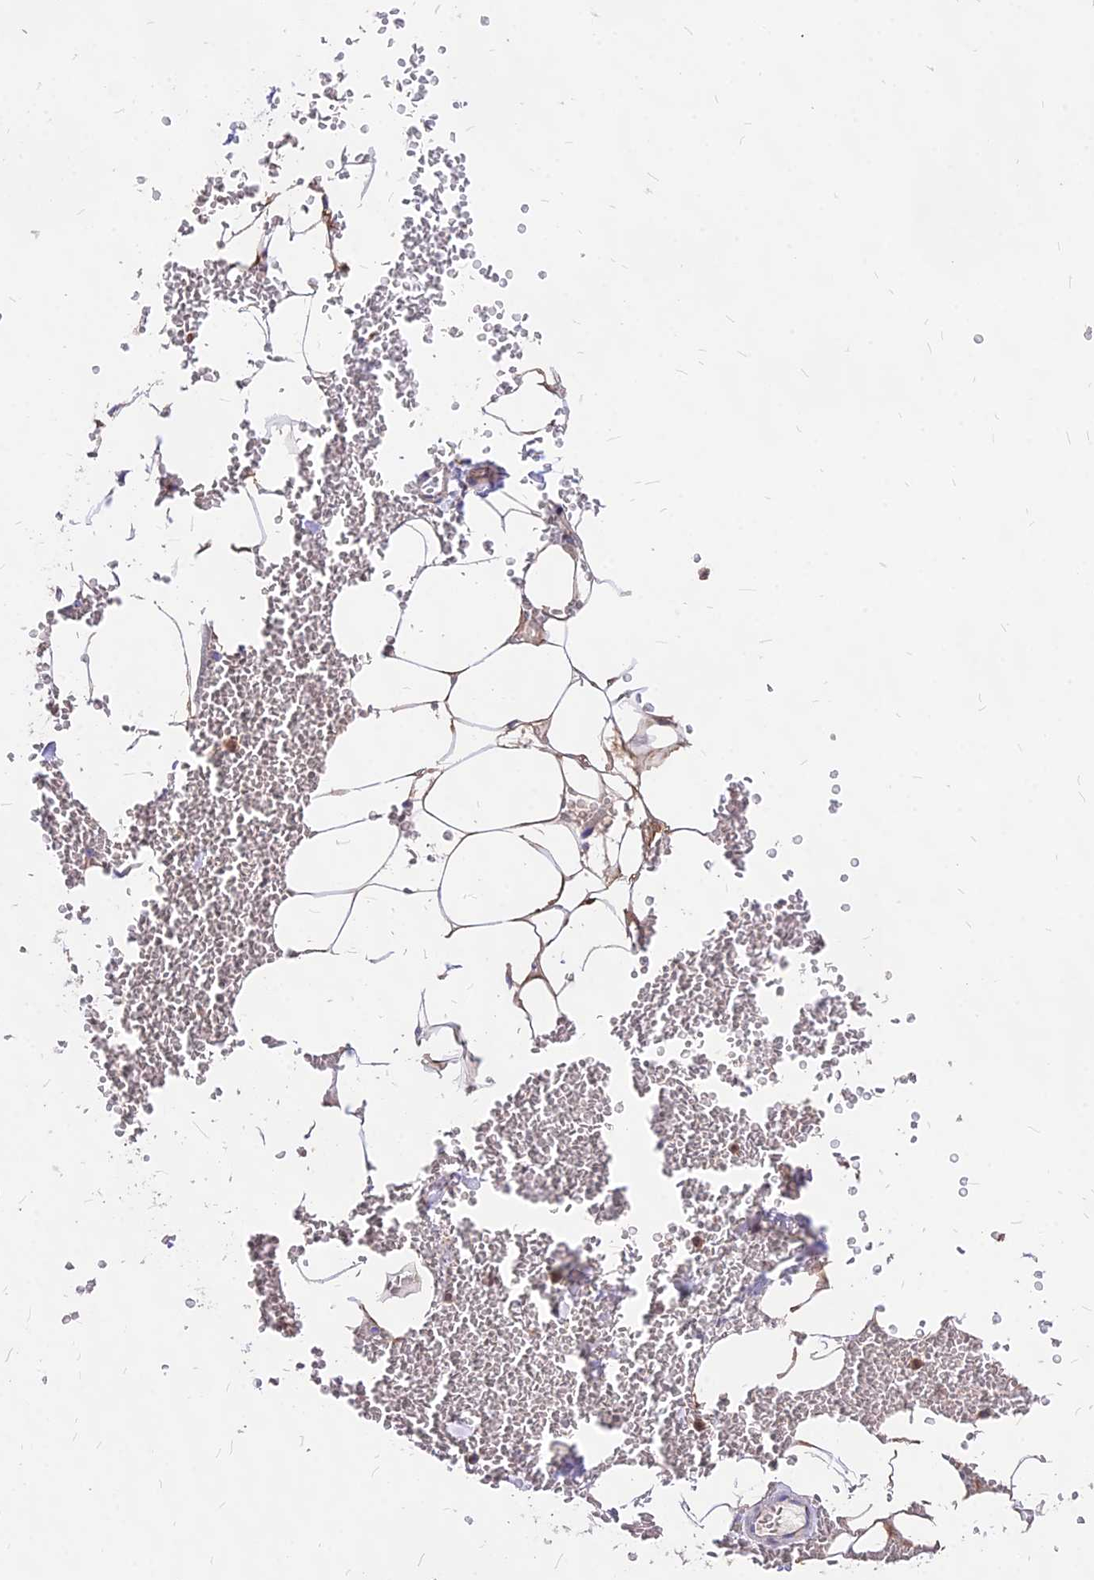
{"staining": {"intensity": "moderate", "quantity": "25%-75%", "location": "cytoplasmic/membranous"}, "tissue": "adipose tissue", "cell_type": "Adipocytes", "image_type": "normal", "snomed": [{"axis": "morphology", "description": "Normal tissue, NOS"}, {"axis": "topography", "description": "Adipose tissue"}, {"axis": "topography", "description": "Peripheral nerve tissue"}], "caption": "Immunohistochemical staining of benign adipose tissue shows medium levels of moderate cytoplasmic/membranous expression in approximately 25%-75% of adipocytes.", "gene": "MRPL3", "patient": {"sex": "male", "age": 52}}